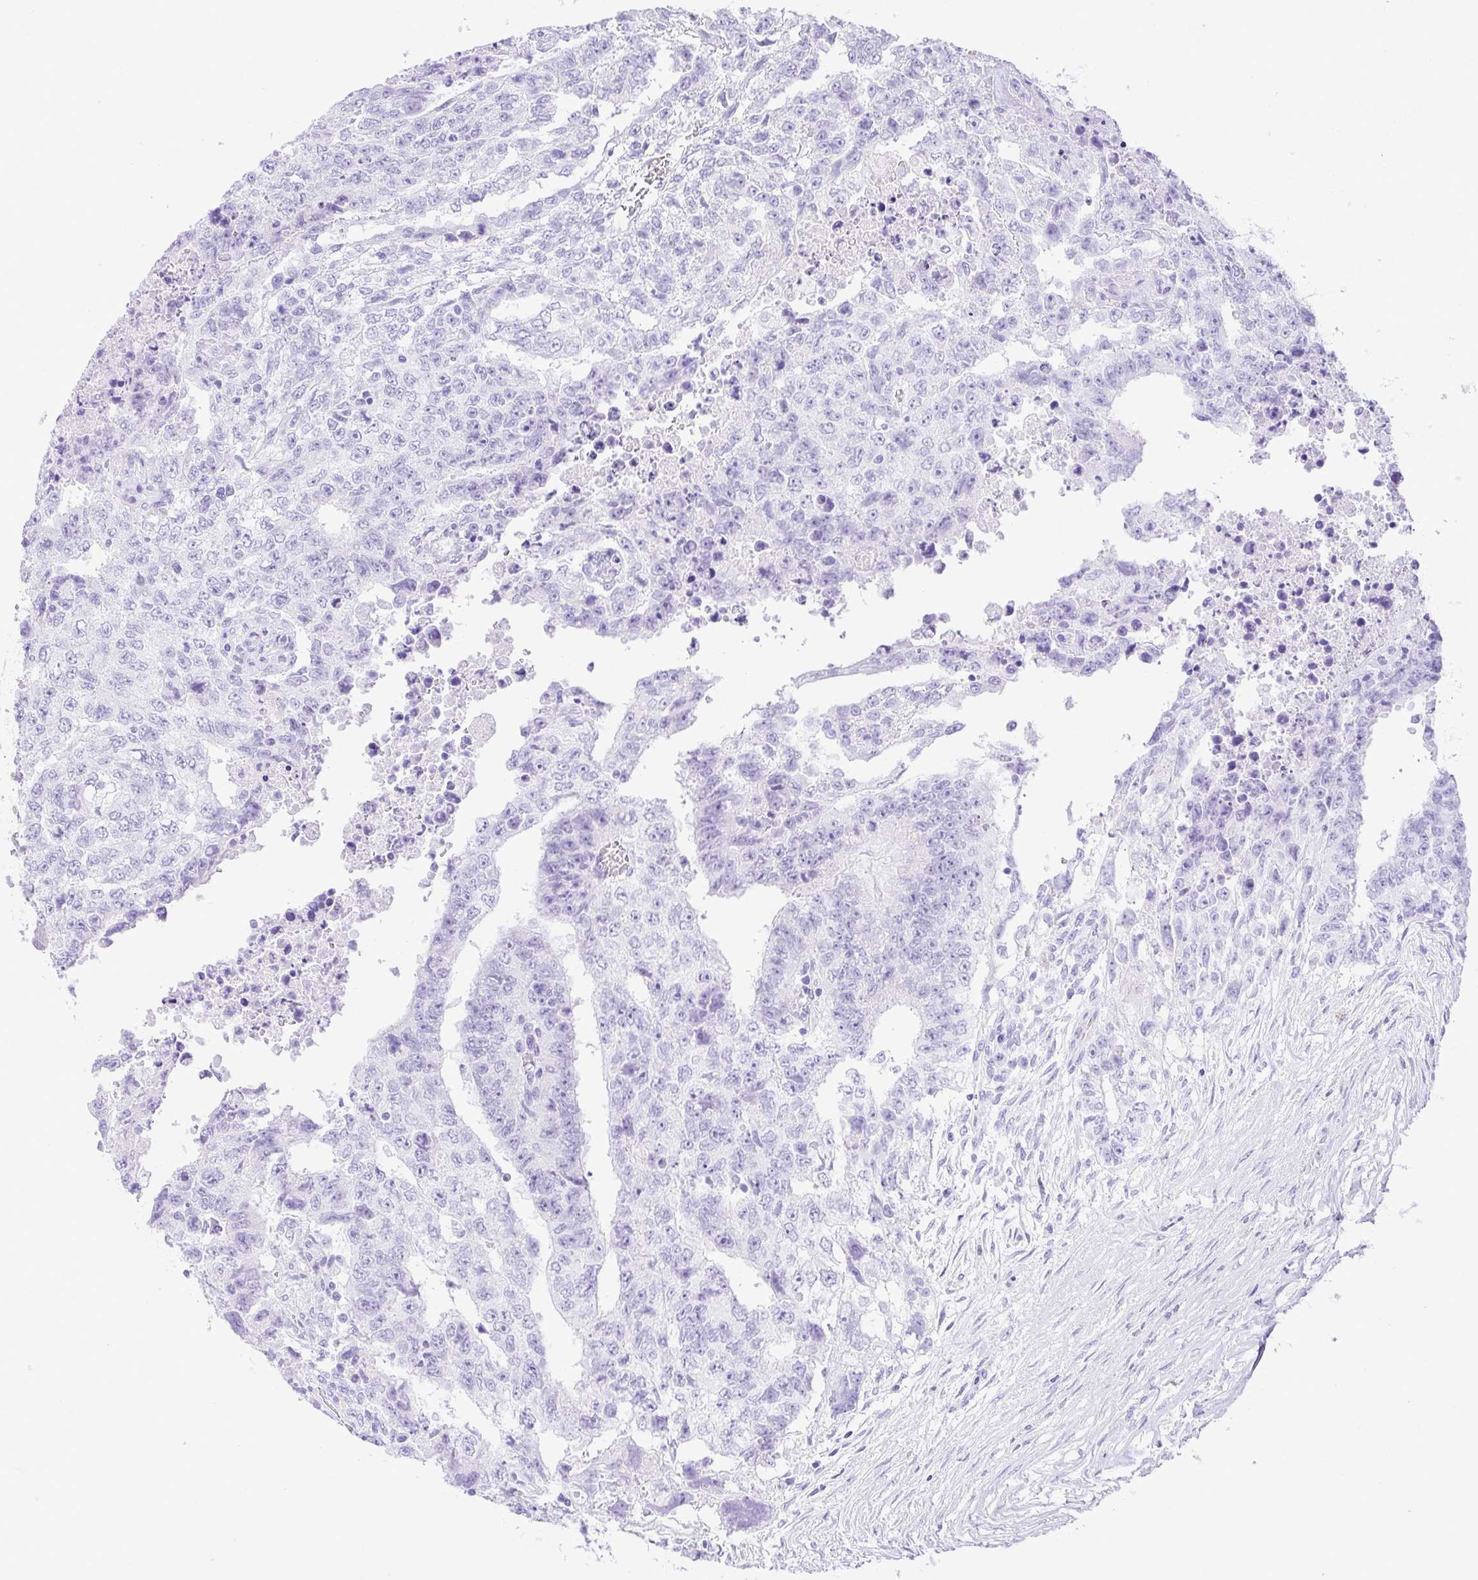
{"staining": {"intensity": "negative", "quantity": "none", "location": "none"}, "tissue": "testis cancer", "cell_type": "Tumor cells", "image_type": "cancer", "snomed": [{"axis": "morphology", "description": "Carcinoma, Embryonal, NOS"}, {"axis": "topography", "description": "Testis"}], "caption": "This is an immunohistochemistry (IHC) histopathology image of testis embryonal carcinoma. There is no staining in tumor cells.", "gene": "CDSN", "patient": {"sex": "male", "age": 24}}